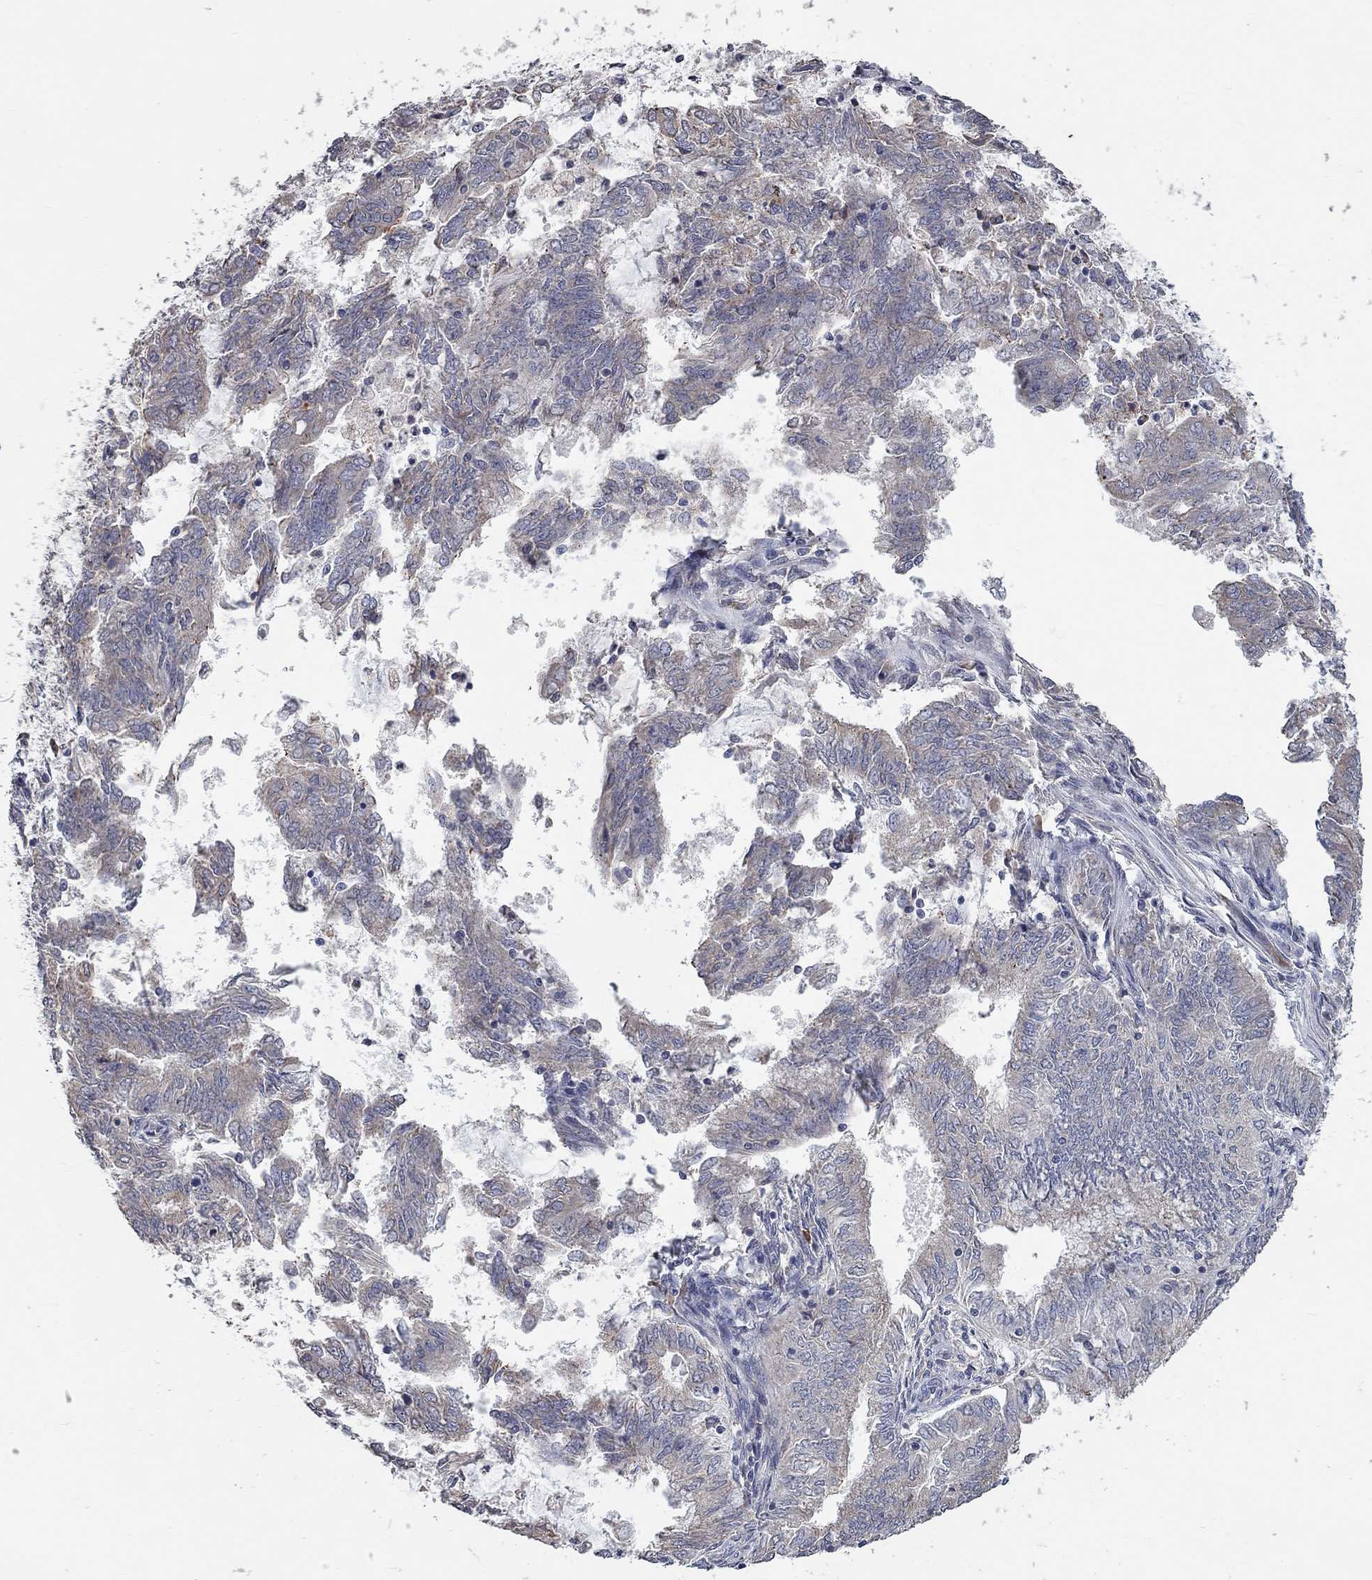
{"staining": {"intensity": "weak", "quantity": "<25%", "location": "cytoplasmic/membranous"}, "tissue": "endometrial cancer", "cell_type": "Tumor cells", "image_type": "cancer", "snomed": [{"axis": "morphology", "description": "Adenocarcinoma, NOS"}, {"axis": "topography", "description": "Endometrium"}], "caption": "Immunohistochemistry of adenocarcinoma (endometrial) demonstrates no expression in tumor cells.", "gene": "XAGE2", "patient": {"sex": "female", "age": 62}}